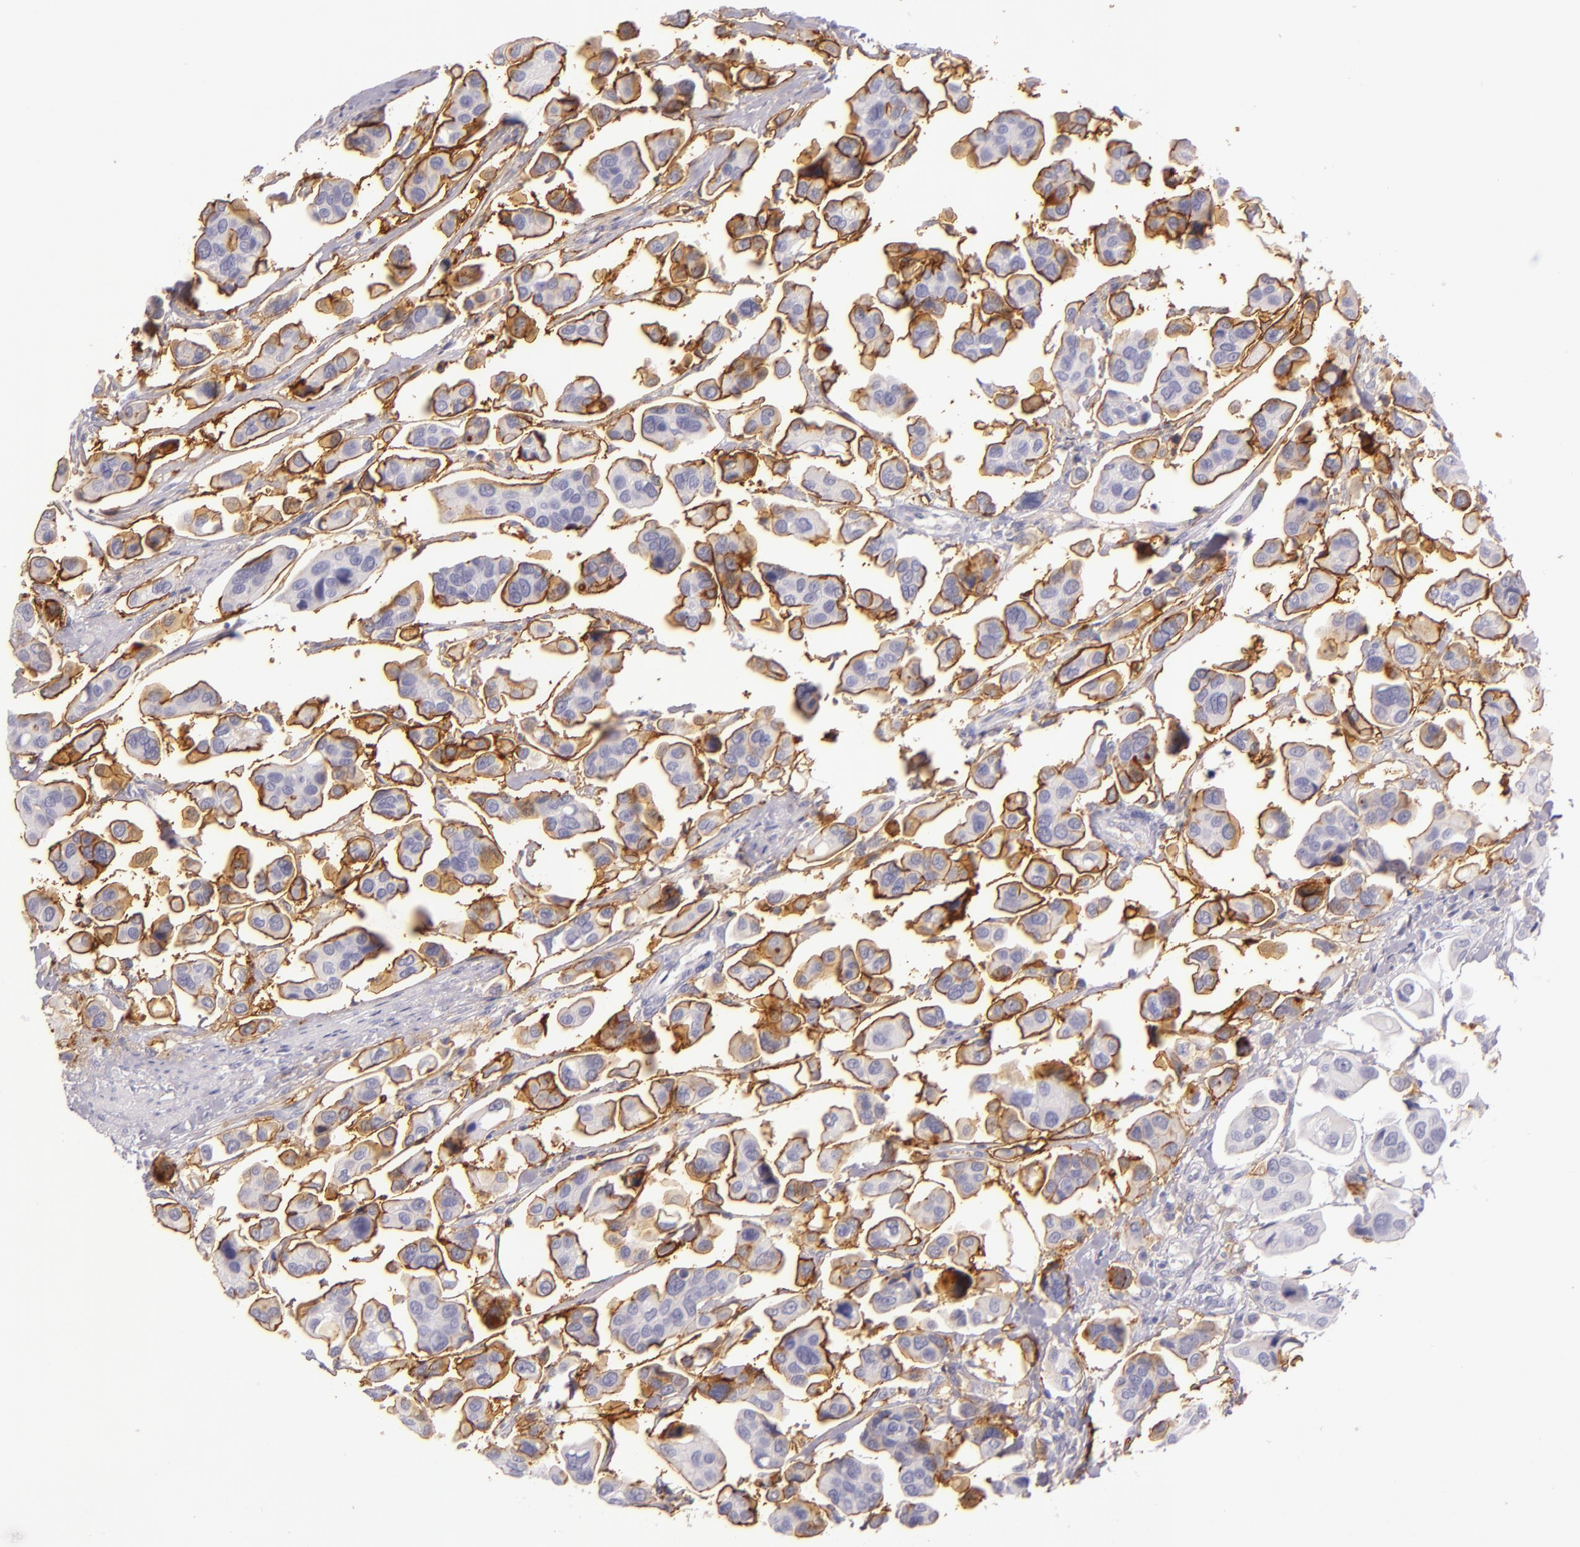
{"staining": {"intensity": "negative", "quantity": "none", "location": "none"}, "tissue": "urothelial cancer", "cell_type": "Tumor cells", "image_type": "cancer", "snomed": [{"axis": "morphology", "description": "Adenocarcinoma, NOS"}, {"axis": "topography", "description": "Urinary bladder"}], "caption": "Tumor cells are negative for protein expression in human adenocarcinoma. The staining was performed using DAB to visualize the protein expression in brown, while the nuclei were stained in blue with hematoxylin (Magnification: 20x).", "gene": "ICAM1", "patient": {"sex": "male", "age": 61}}